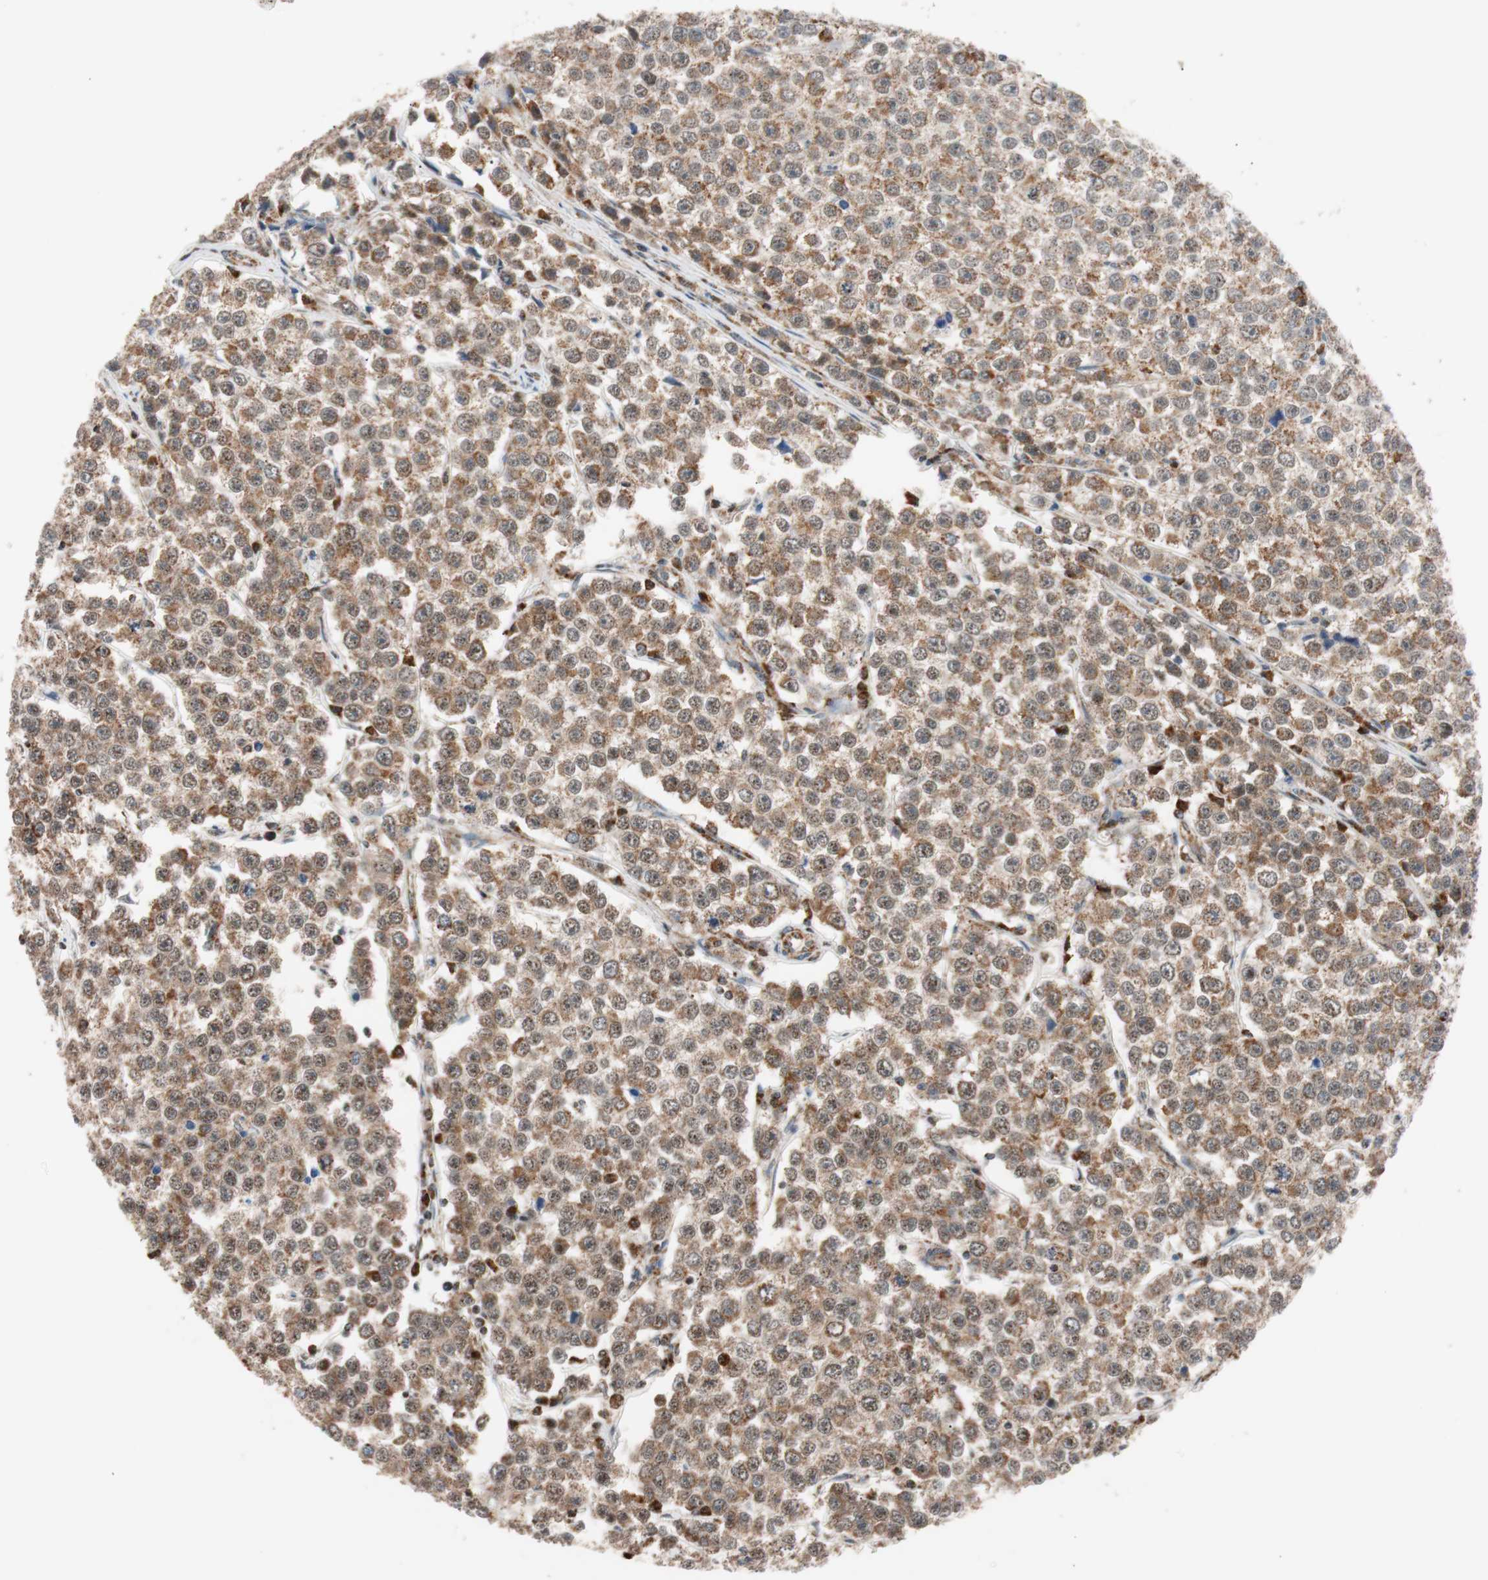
{"staining": {"intensity": "moderate", "quantity": ">75%", "location": "cytoplasmic/membranous,nuclear"}, "tissue": "testis cancer", "cell_type": "Tumor cells", "image_type": "cancer", "snomed": [{"axis": "morphology", "description": "Seminoma, NOS"}, {"axis": "morphology", "description": "Carcinoma, Embryonal, NOS"}, {"axis": "topography", "description": "Testis"}], "caption": "Immunohistochemical staining of human testis seminoma reveals medium levels of moderate cytoplasmic/membranous and nuclear positivity in about >75% of tumor cells. (DAB (3,3'-diaminobenzidine) IHC with brightfield microscopy, high magnification).", "gene": "PITRM1", "patient": {"sex": "male", "age": 52}}